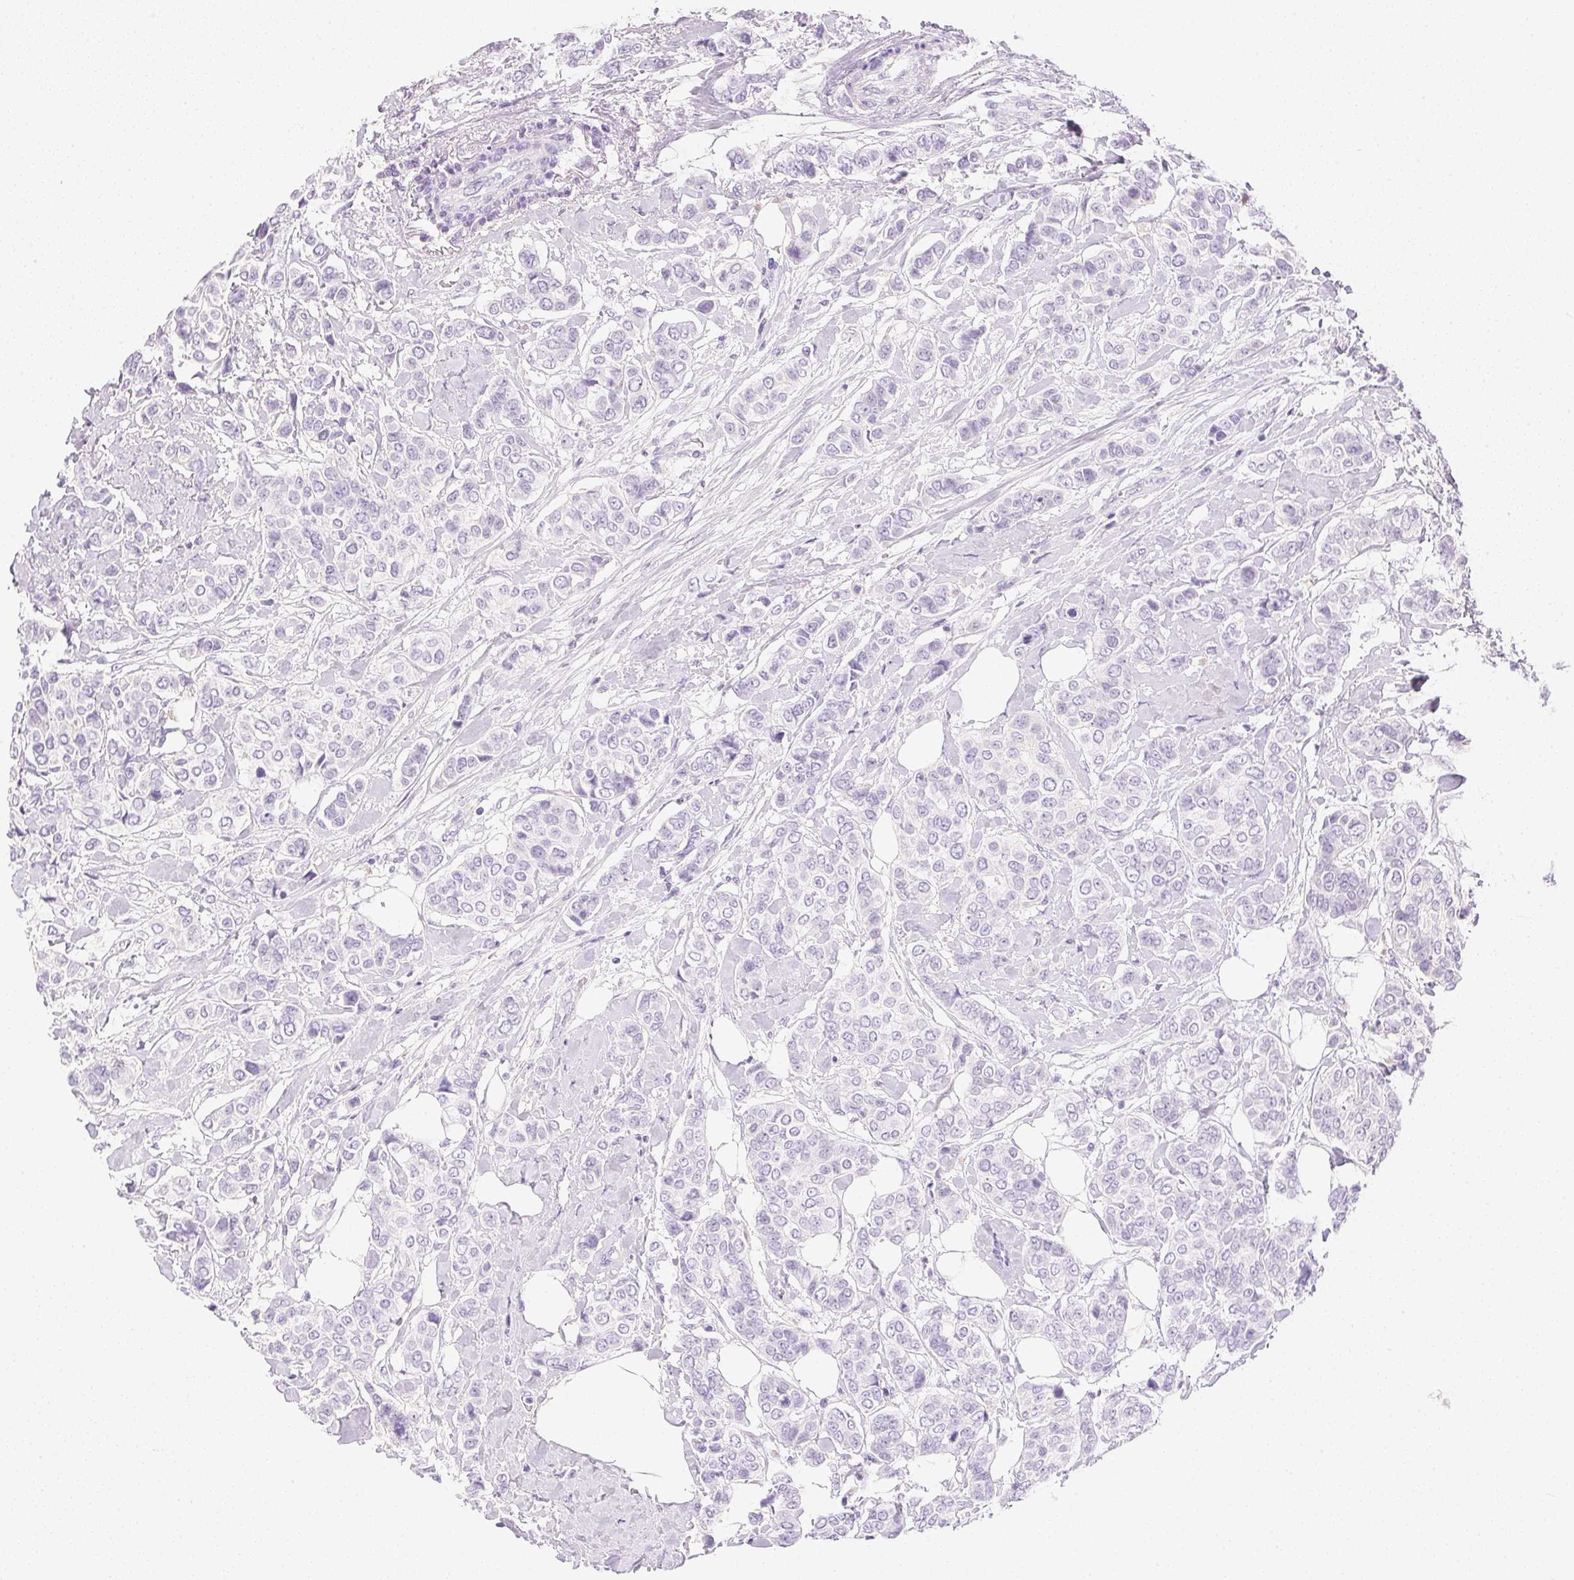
{"staining": {"intensity": "negative", "quantity": "none", "location": "none"}, "tissue": "breast cancer", "cell_type": "Tumor cells", "image_type": "cancer", "snomed": [{"axis": "morphology", "description": "Lobular carcinoma"}, {"axis": "topography", "description": "Breast"}], "caption": "This is an IHC image of breast cancer (lobular carcinoma). There is no staining in tumor cells.", "gene": "ATP6V1G3", "patient": {"sex": "female", "age": 51}}